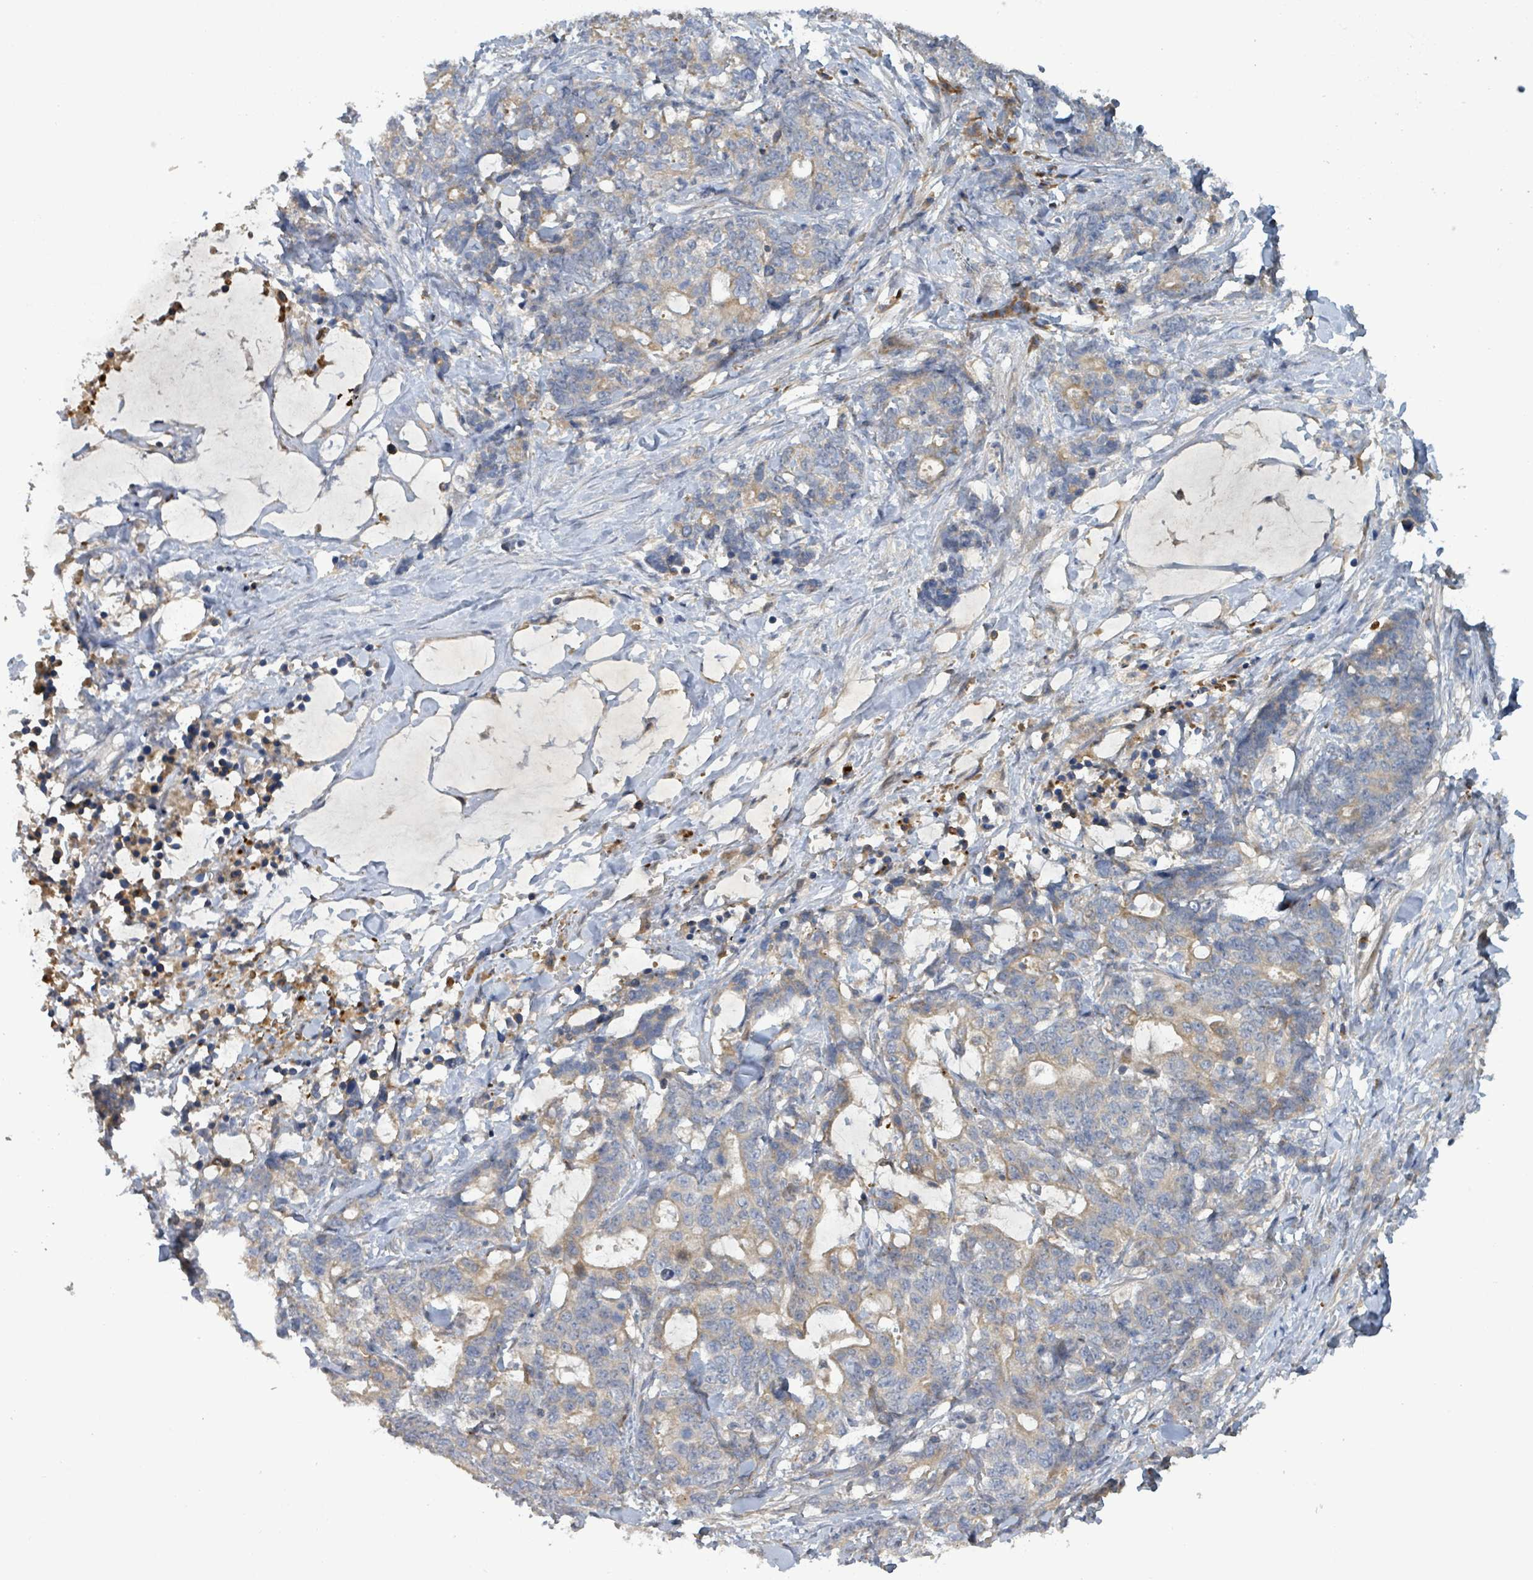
{"staining": {"intensity": "weak", "quantity": "<25%", "location": "cytoplasmic/membranous"}, "tissue": "stomach cancer", "cell_type": "Tumor cells", "image_type": "cancer", "snomed": [{"axis": "morphology", "description": "Normal tissue, NOS"}, {"axis": "morphology", "description": "Adenocarcinoma, NOS"}, {"axis": "topography", "description": "Stomach"}], "caption": "Immunohistochemical staining of human stomach cancer (adenocarcinoma) shows no significant positivity in tumor cells.", "gene": "STARD4", "patient": {"sex": "female", "age": 64}}